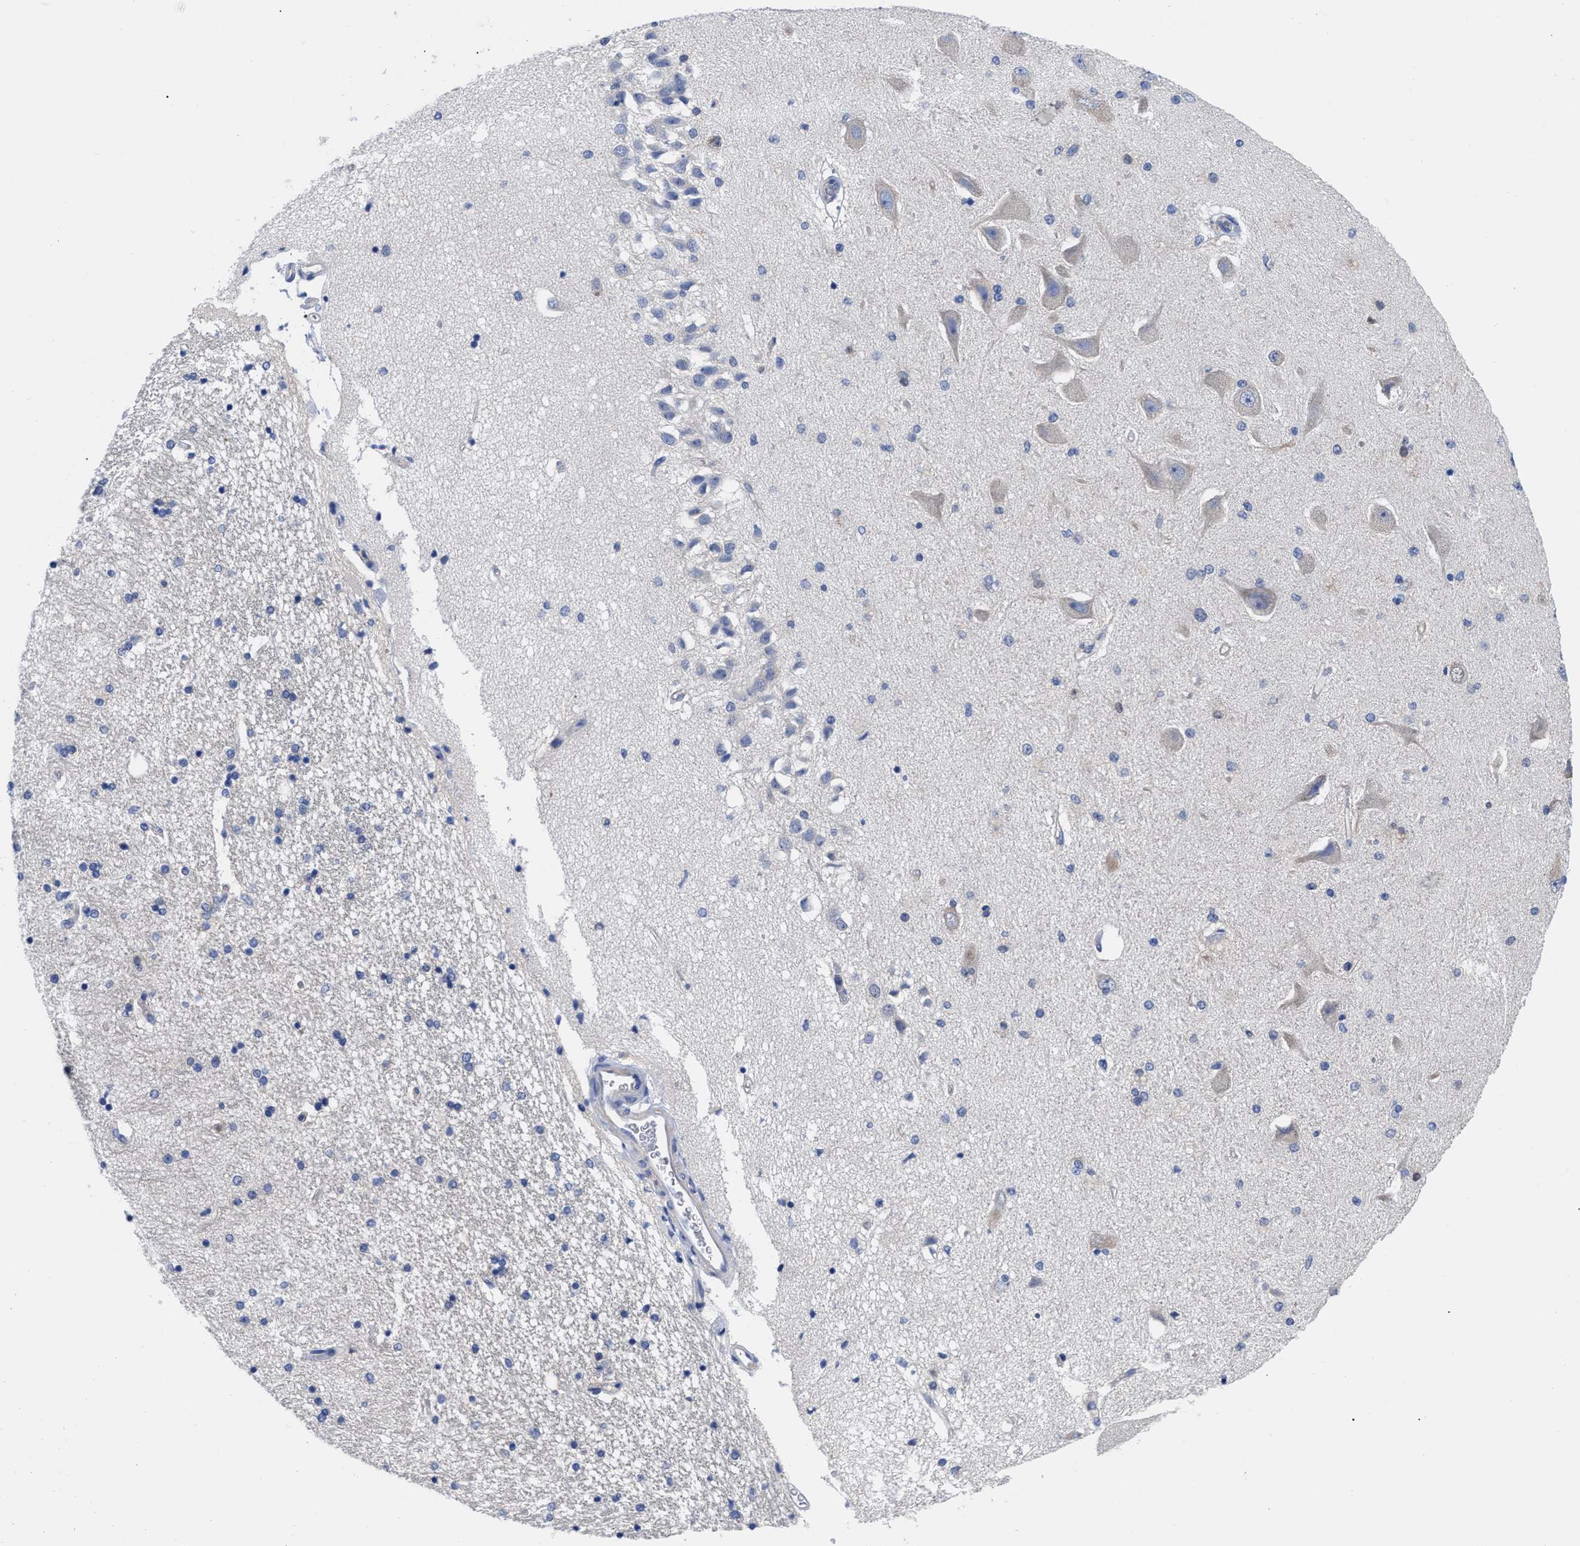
{"staining": {"intensity": "negative", "quantity": "none", "location": "none"}, "tissue": "hippocampus", "cell_type": "Glial cells", "image_type": "normal", "snomed": [{"axis": "morphology", "description": "Normal tissue, NOS"}, {"axis": "topography", "description": "Hippocampus"}], "caption": "High power microscopy image of an immunohistochemistry image of unremarkable hippocampus, revealing no significant expression in glial cells. Nuclei are stained in blue.", "gene": "RBKS", "patient": {"sex": "female", "age": 54}}